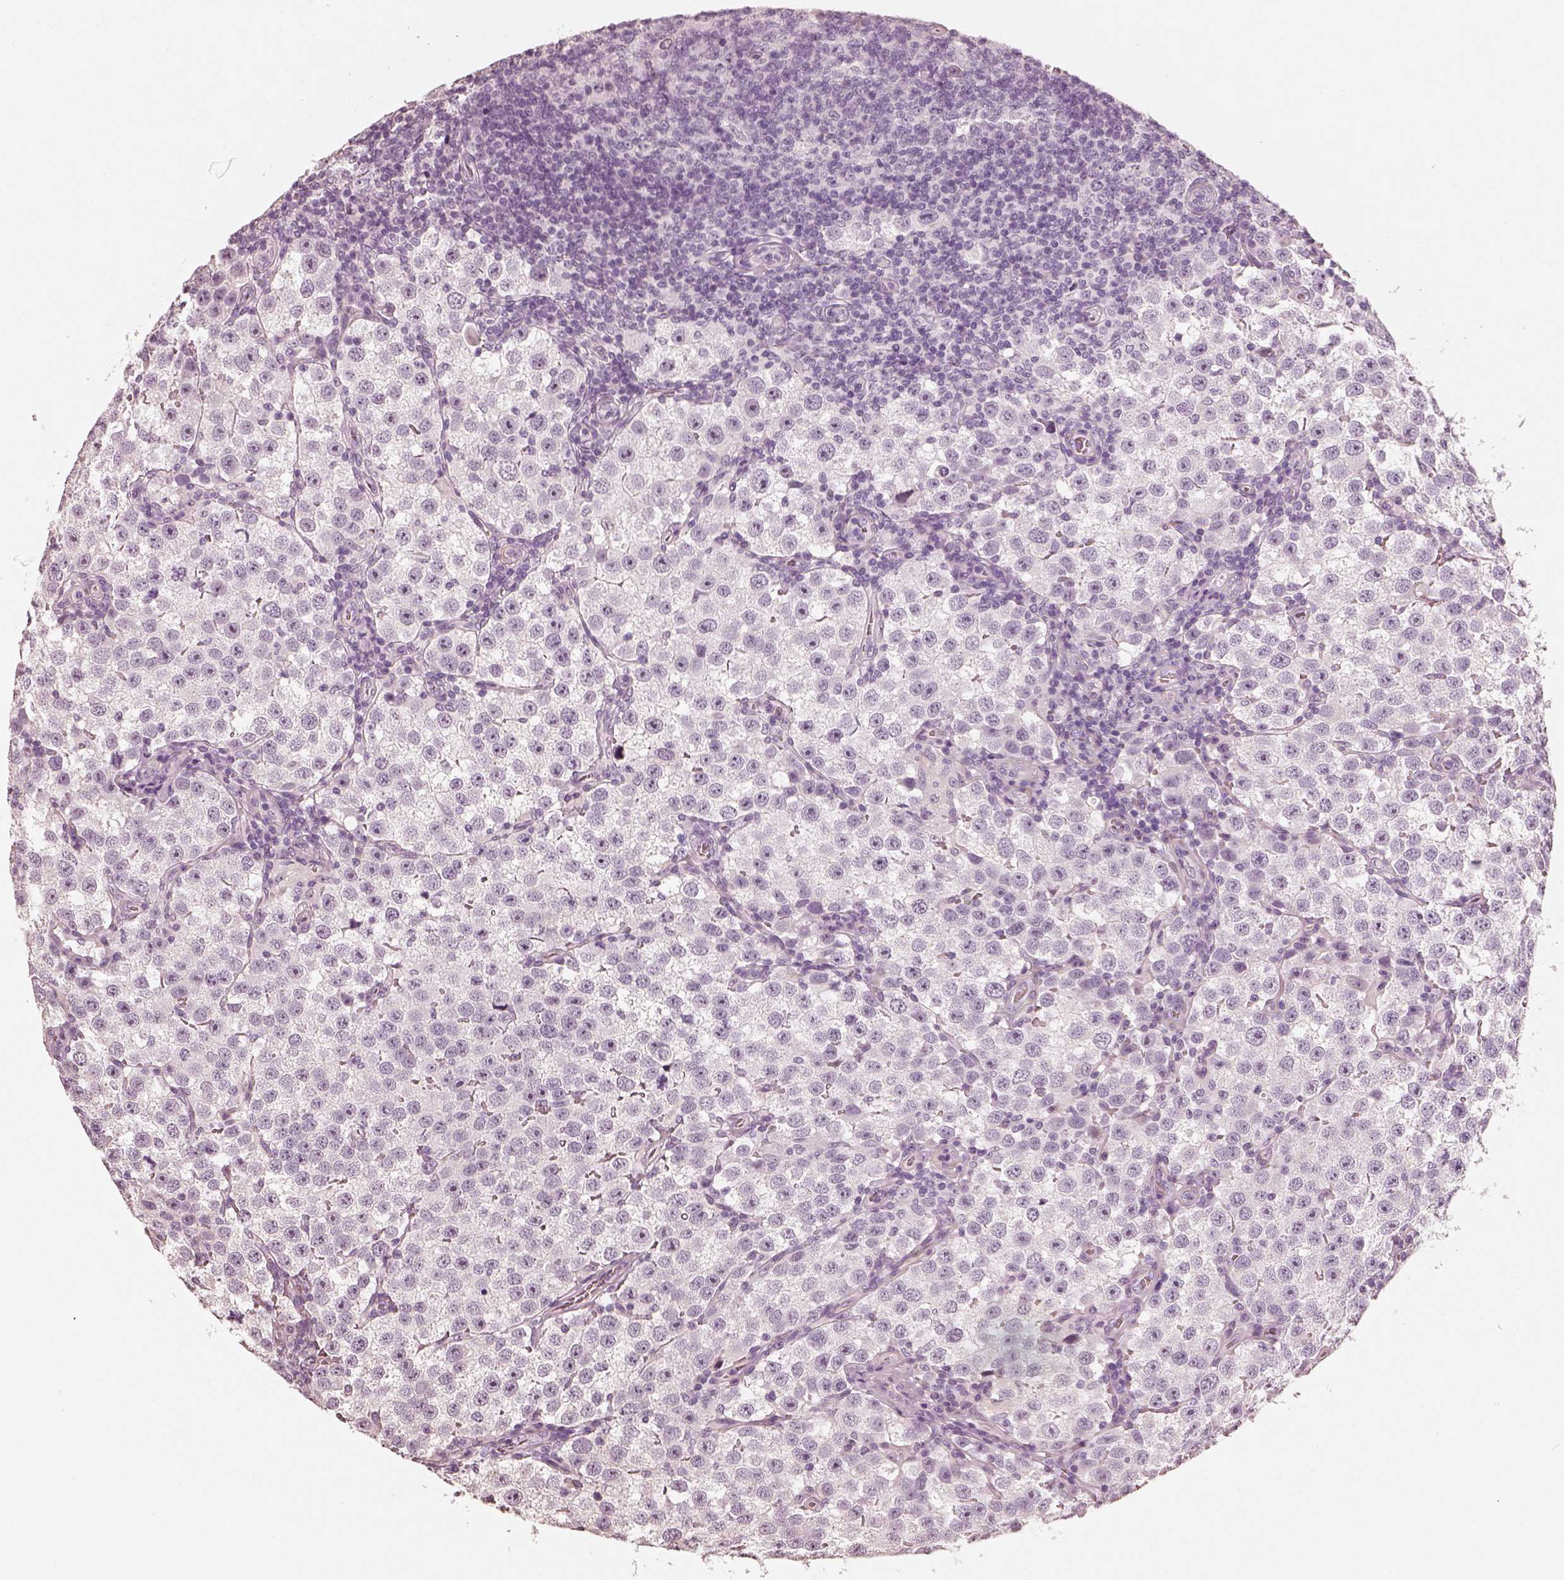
{"staining": {"intensity": "negative", "quantity": "none", "location": "none"}, "tissue": "testis cancer", "cell_type": "Tumor cells", "image_type": "cancer", "snomed": [{"axis": "morphology", "description": "Seminoma, NOS"}, {"axis": "topography", "description": "Testis"}], "caption": "Immunohistochemical staining of human testis cancer (seminoma) displays no significant staining in tumor cells.", "gene": "RS1", "patient": {"sex": "male", "age": 37}}